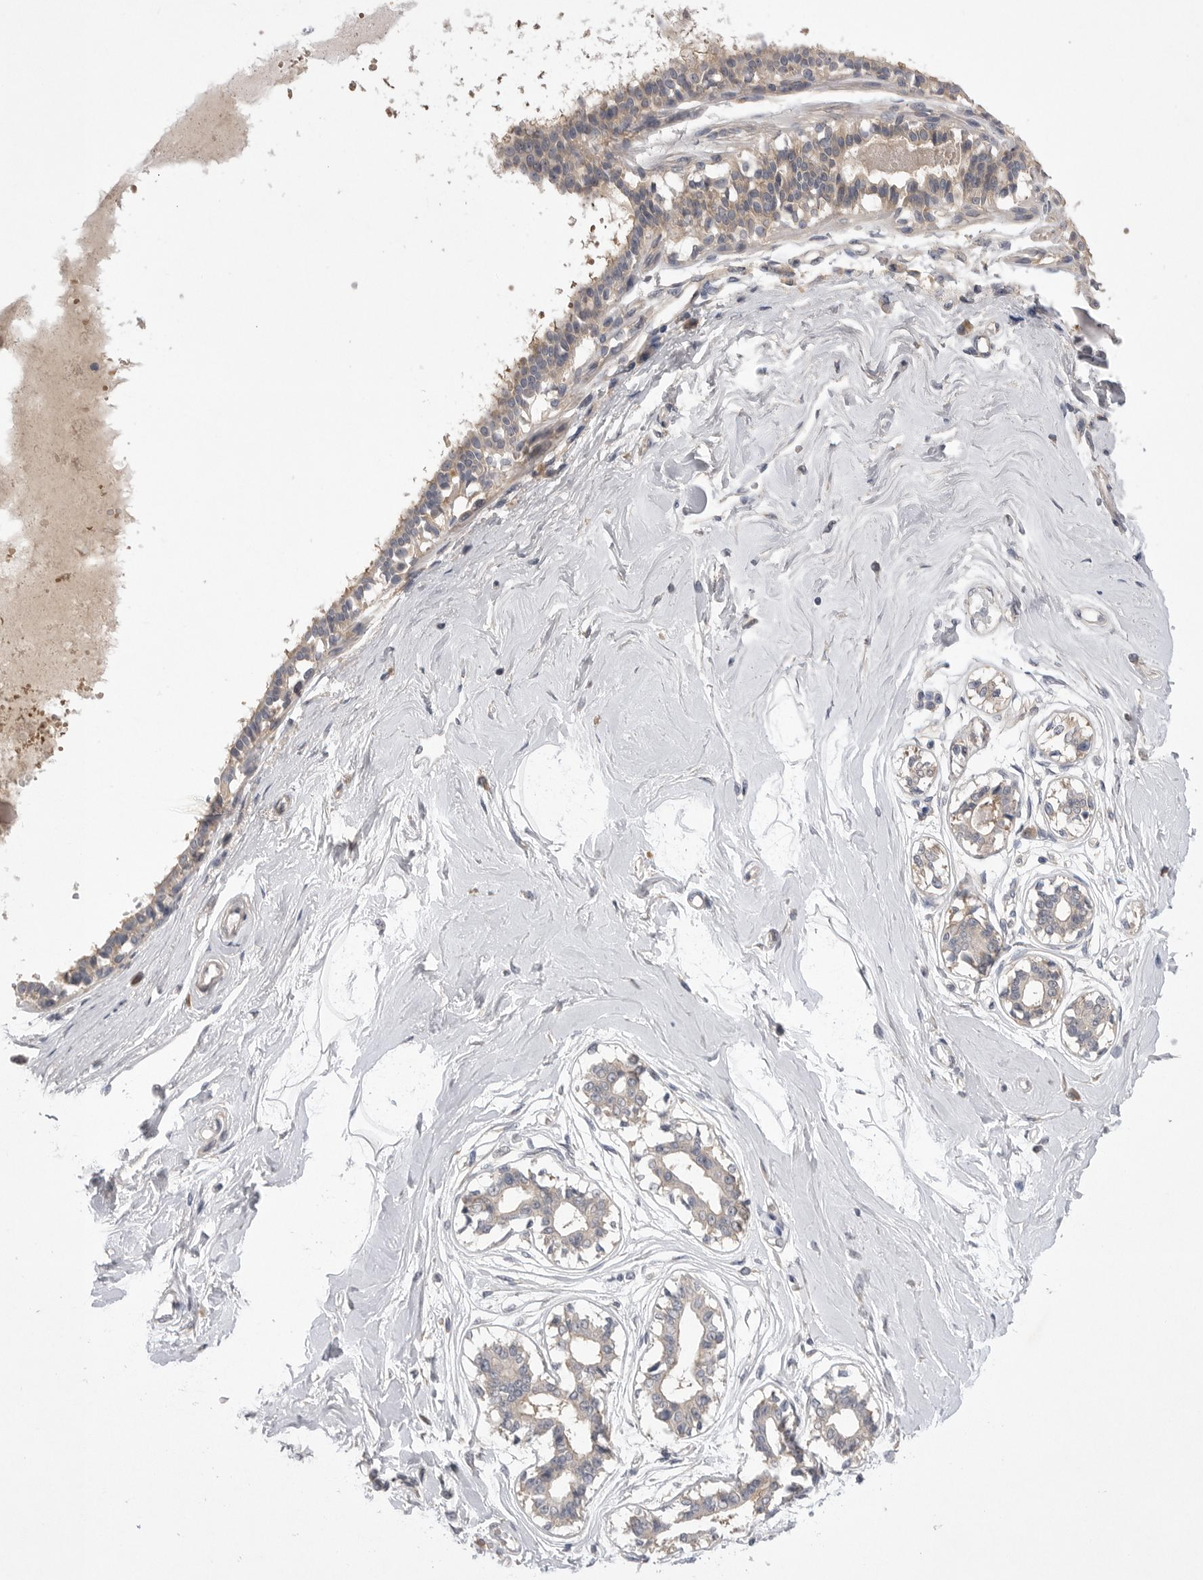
{"staining": {"intensity": "negative", "quantity": "none", "location": "none"}, "tissue": "breast", "cell_type": "Adipocytes", "image_type": "normal", "snomed": [{"axis": "morphology", "description": "Normal tissue, NOS"}, {"axis": "topography", "description": "Breast"}], "caption": "Breast was stained to show a protein in brown. There is no significant expression in adipocytes. Brightfield microscopy of immunohistochemistry (IHC) stained with DAB (3,3'-diaminobenzidine) (brown) and hematoxylin (blue), captured at high magnification.", "gene": "VAC14", "patient": {"sex": "female", "age": 45}}